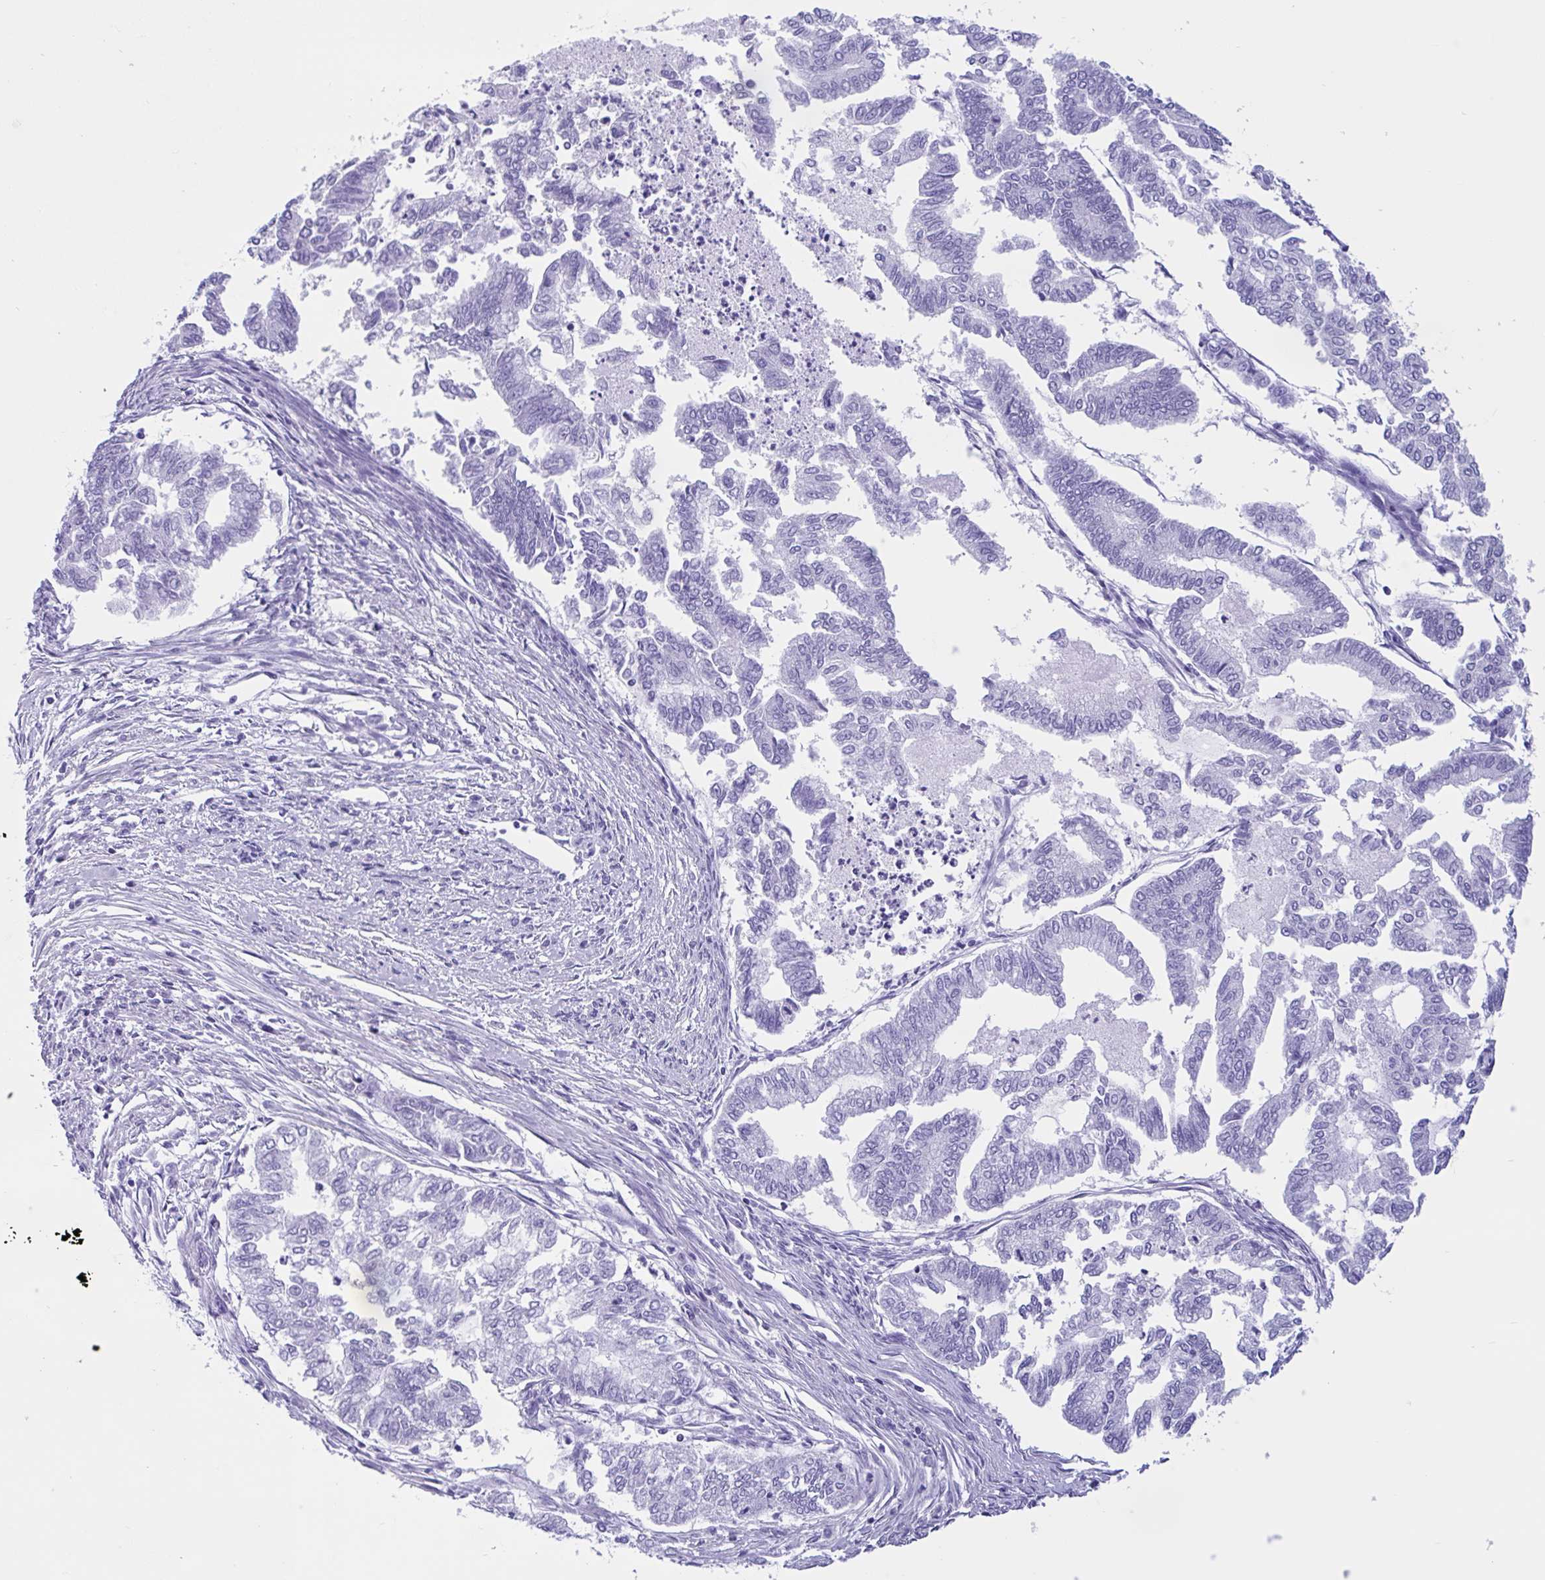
{"staining": {"intensity": "negative", "quantity": "none", "location": "none"}, "tissue": "endometrial cancer", "cell_type": "Tumor cells", "image_type": "cancer", "snomed": [{"axis": "morphology", "description": "Adenocarcinoma, NOS"}, {"axis": "topography", "description": "Endometrium"}], "caption": "DAB (3,3'-diaminobenzidine) immunohistochemical staining of adenocarcinoma (endometrial) demonstrates no significant staining in tumor cells.", "gene": "IAPP", "patient": {"sex": "female", "age": 79}}